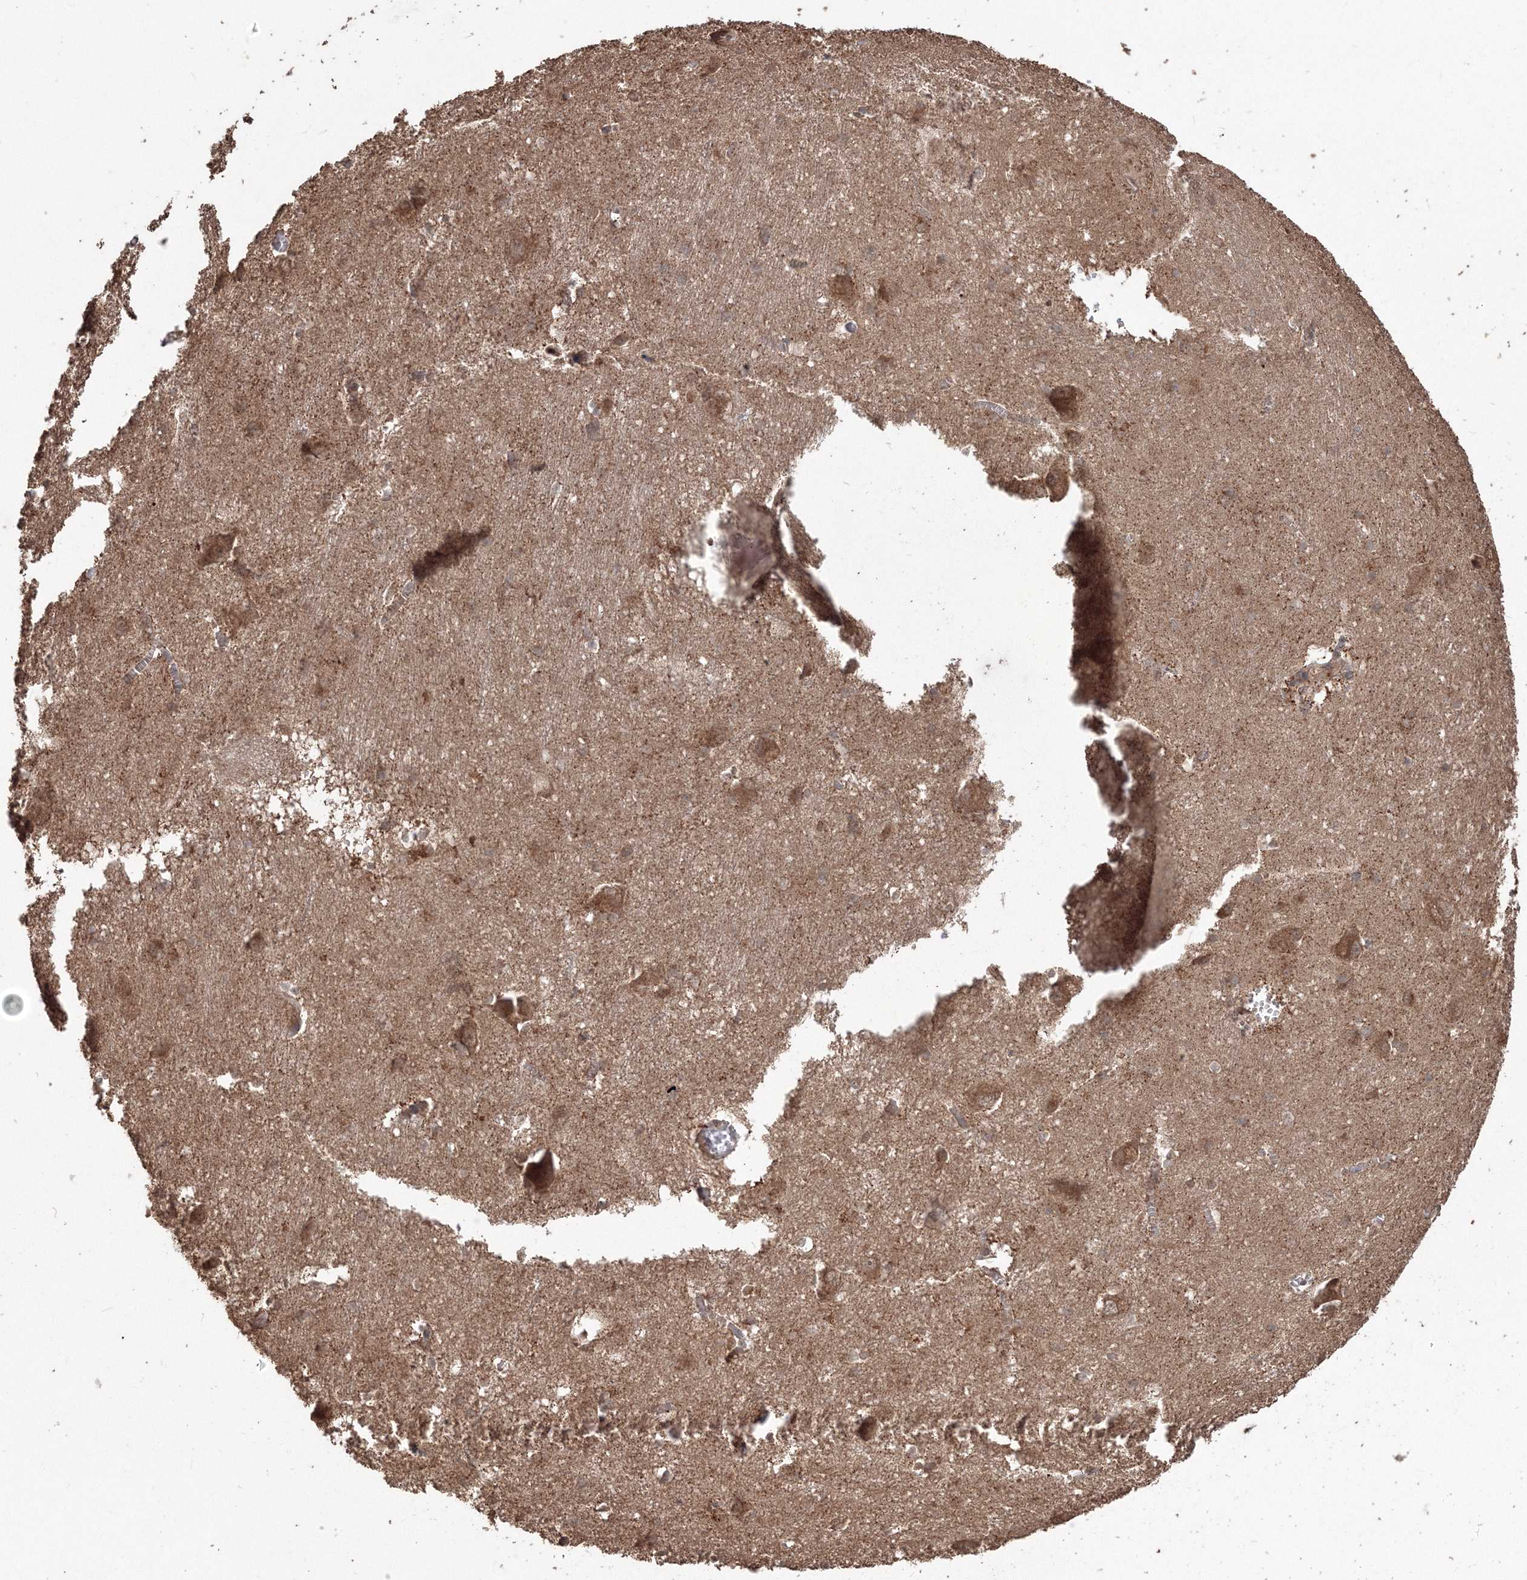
{"staining": {"intensity": "moderate", "quantity": "<25%", "location": "cytoplasmic/membranous"}, "tissue": "caudate", "cell_type": "Glial cells", "image_type": "normal", "snomed": [{"axis": "morphology", "description": "Normal tissue, NOS"}, {"axis": "topography", "description": "Lateral ventricle wall"}], "caption": "Immunohistochemistry of benign human caudate shows low levels of moderate cytoplasmic/membranous expression in approximately <25% of glial cells.", "gene": "CCDC122", "patient": {"sex": "male", "age": 37}}